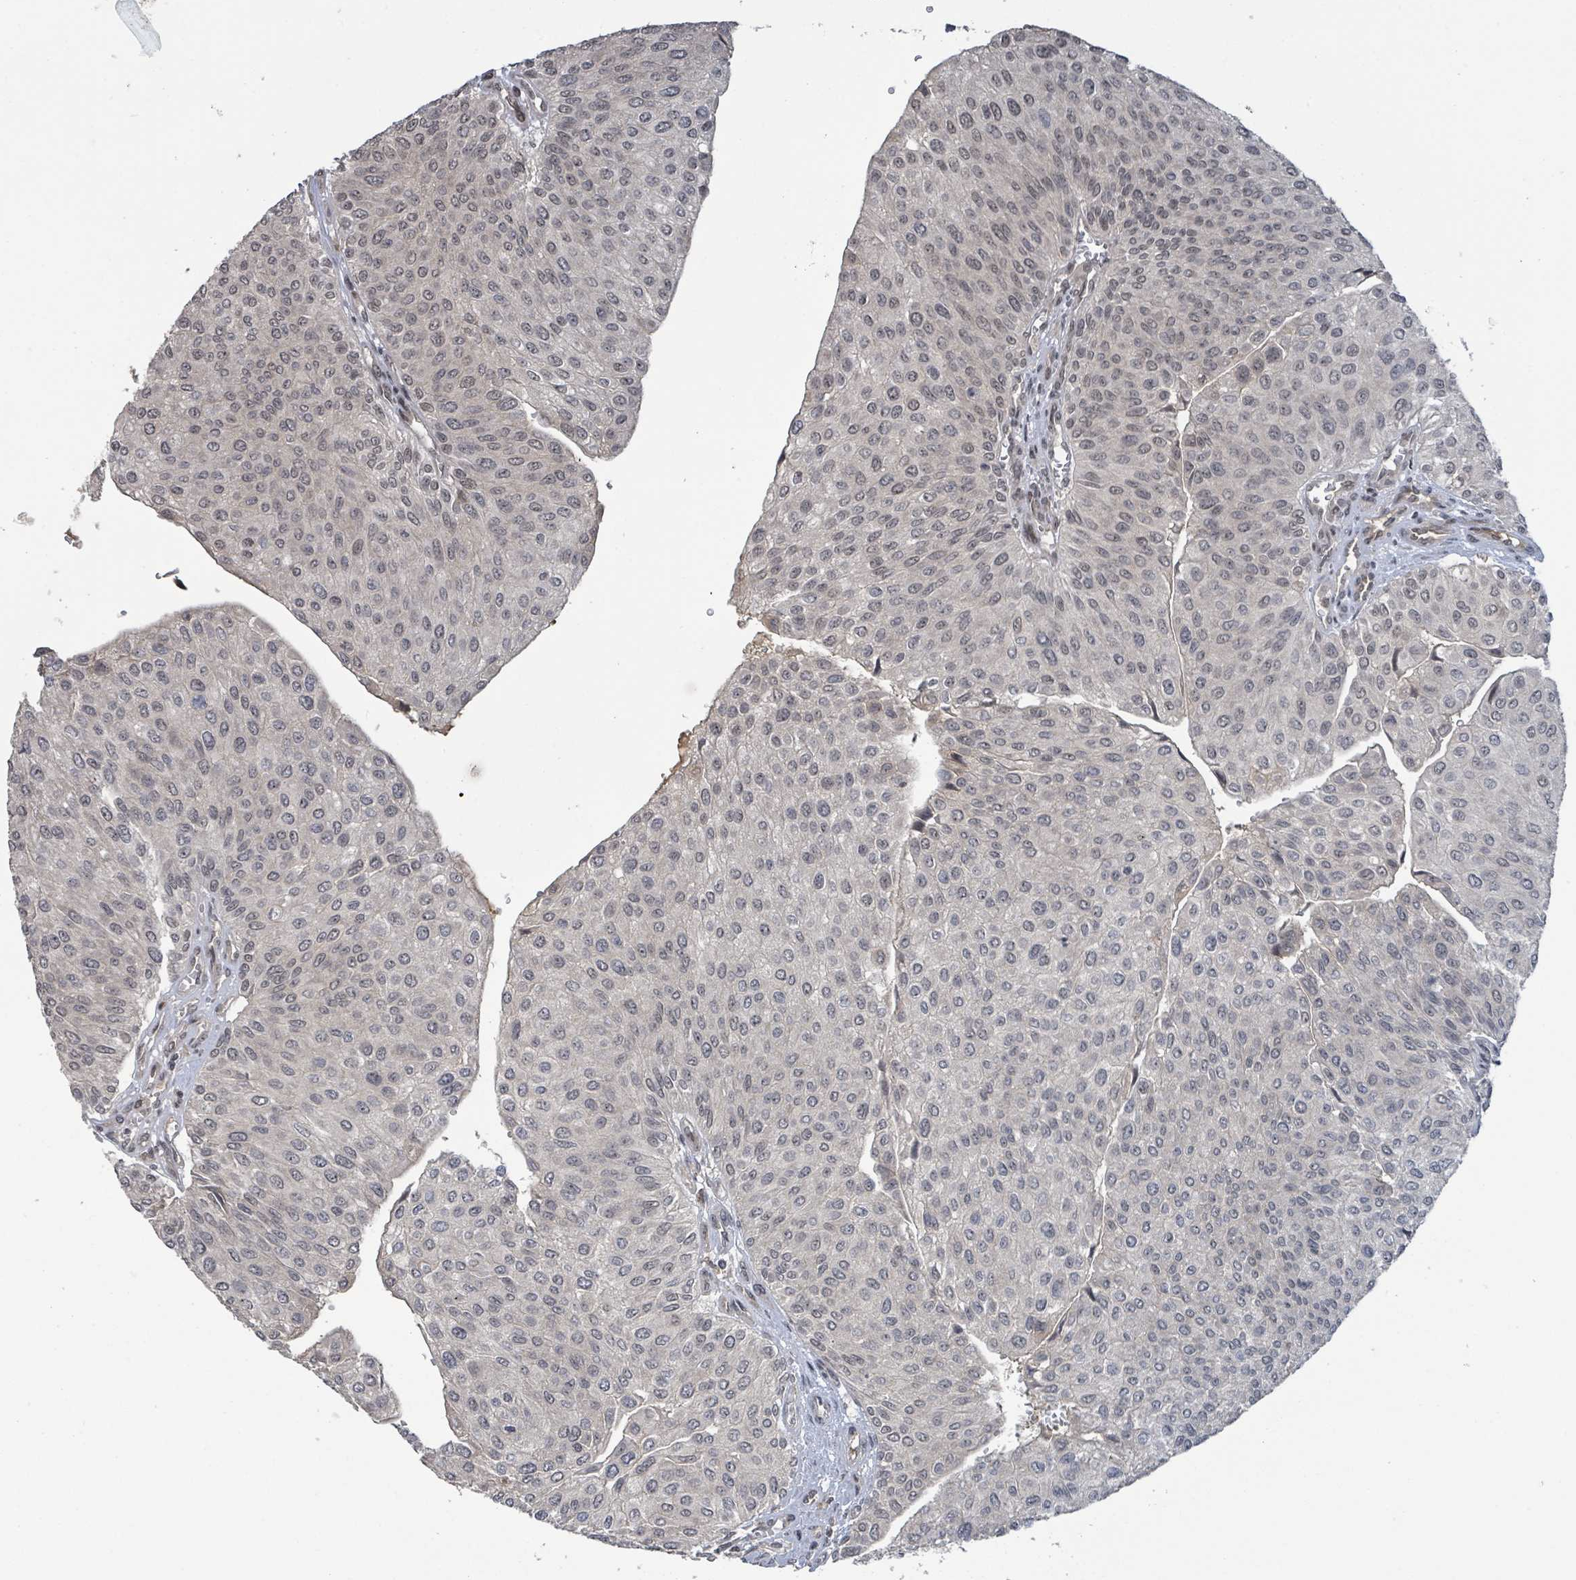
{"staining": {"intensity": "weak", "quantity": "25%-75%", "location": "nuclear"}, "tissue": "urothelial cancer", "cell_type": "Tumor cells", "image_type": "cancer", "snomed": [{"axis": "morphology", "description": "Urothelial carcinoma, NOS"}, {"axis": "topography", "description": "Urinary bladder"}], "caption": "Tumor cells demonstrate low levels of weak nuclear expression in approximately 25%-75% of cells in human urothelial cancer.", "gene": "ZBTB14", "patient": {"sex": "male", "age": 67}}